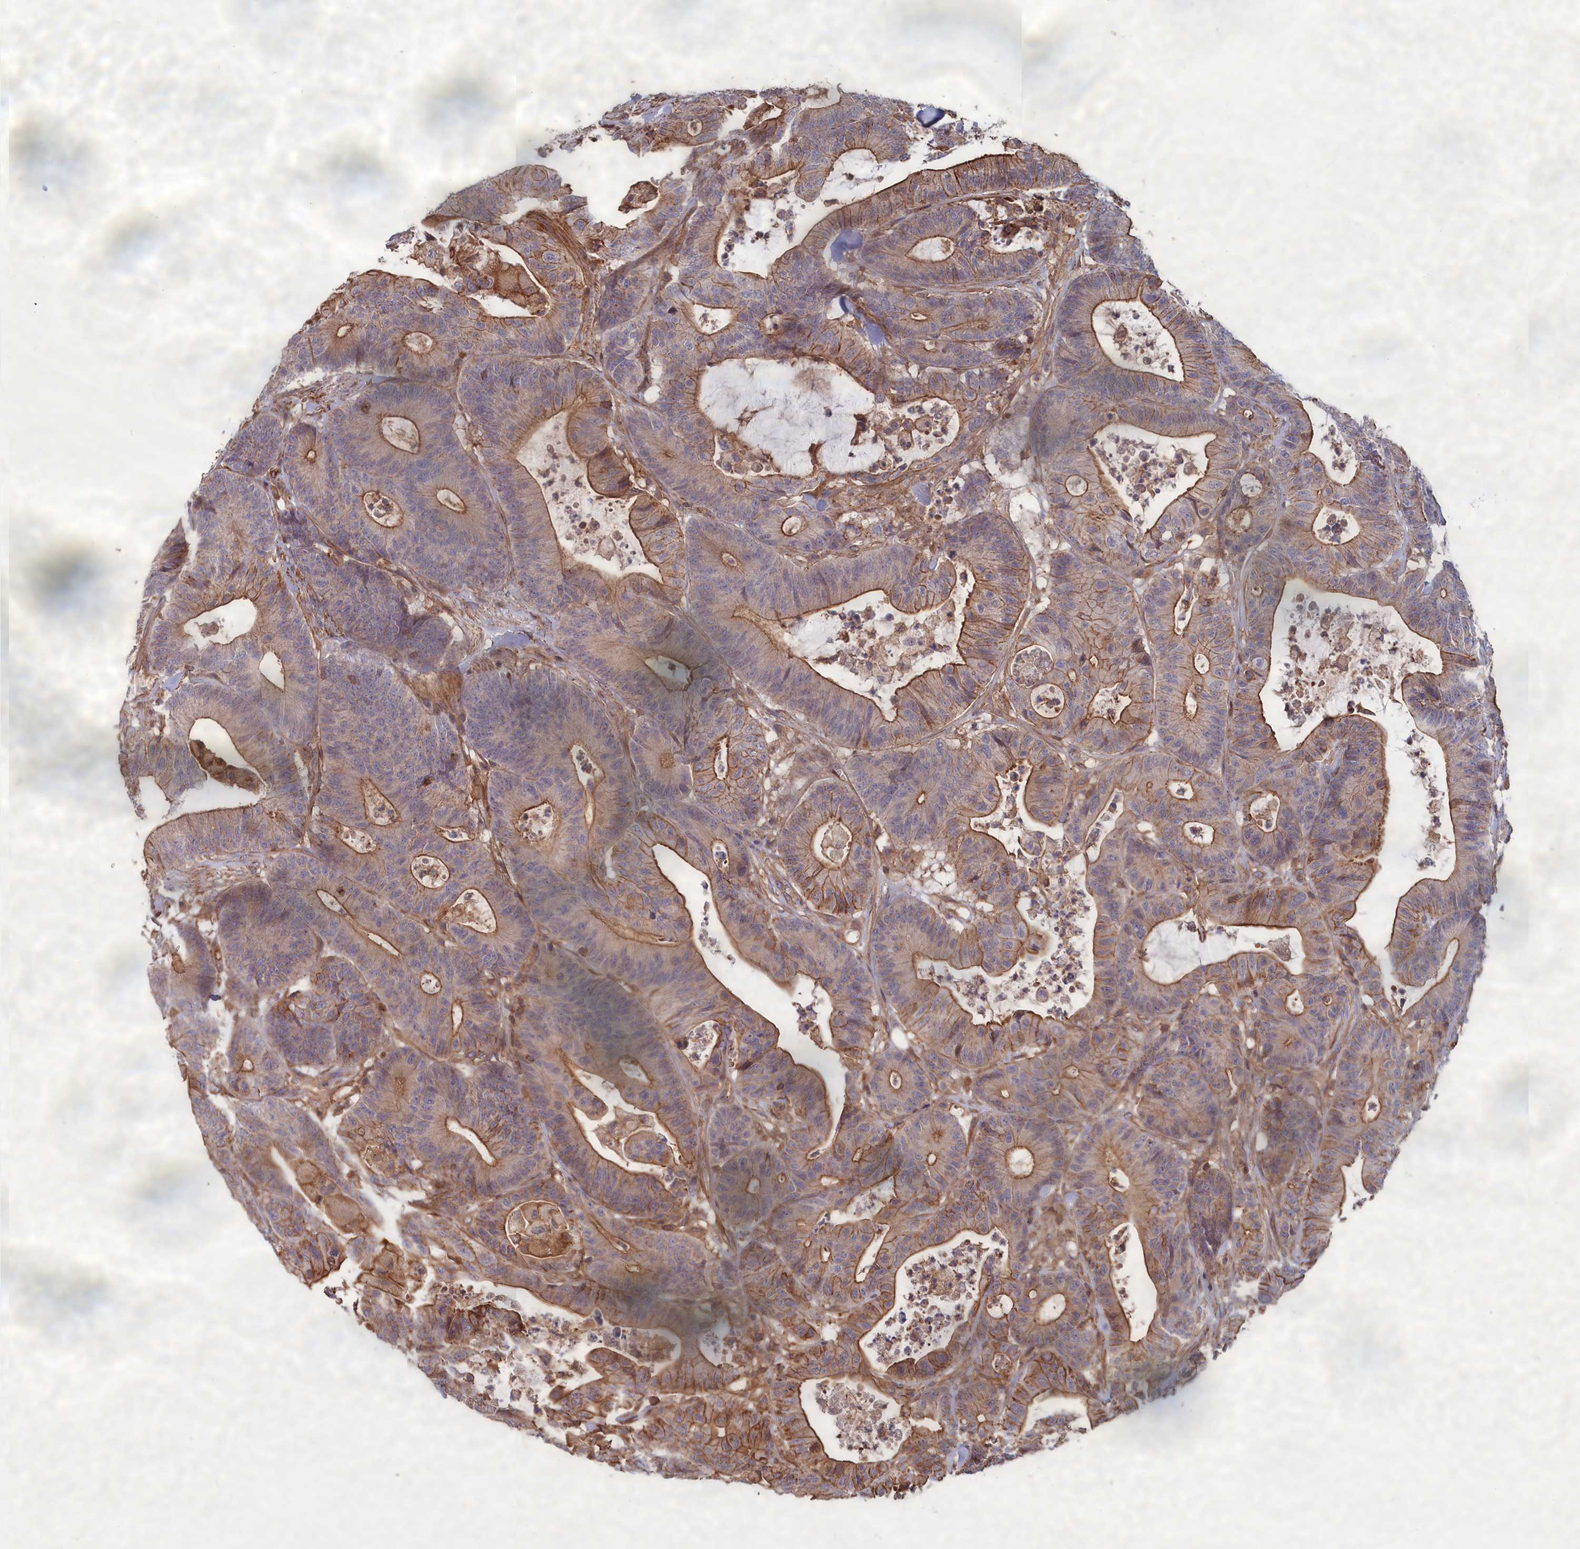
{"staining": {"intensity": "moderate", "quantity": ">75%", "location": "cytoplasmic/membranous"}, "tissue": "colorectal cancer", "cell_type": "Tumor cells", "image_type": "cancer", "snomed": [{"axis": "morphology", "description": "Adenocarcinoma, NOS"}, {"axis": "topography", "description": "Colon"}], "caption": "The immunohistochemical stain labels moderate cytoplasmic/membranous positivity in tumor cells of colorectal cancer (adenocarcinoma) tissue.", "gene": "ANKRD27", "patient": {"sex": "female", "age": 84}}